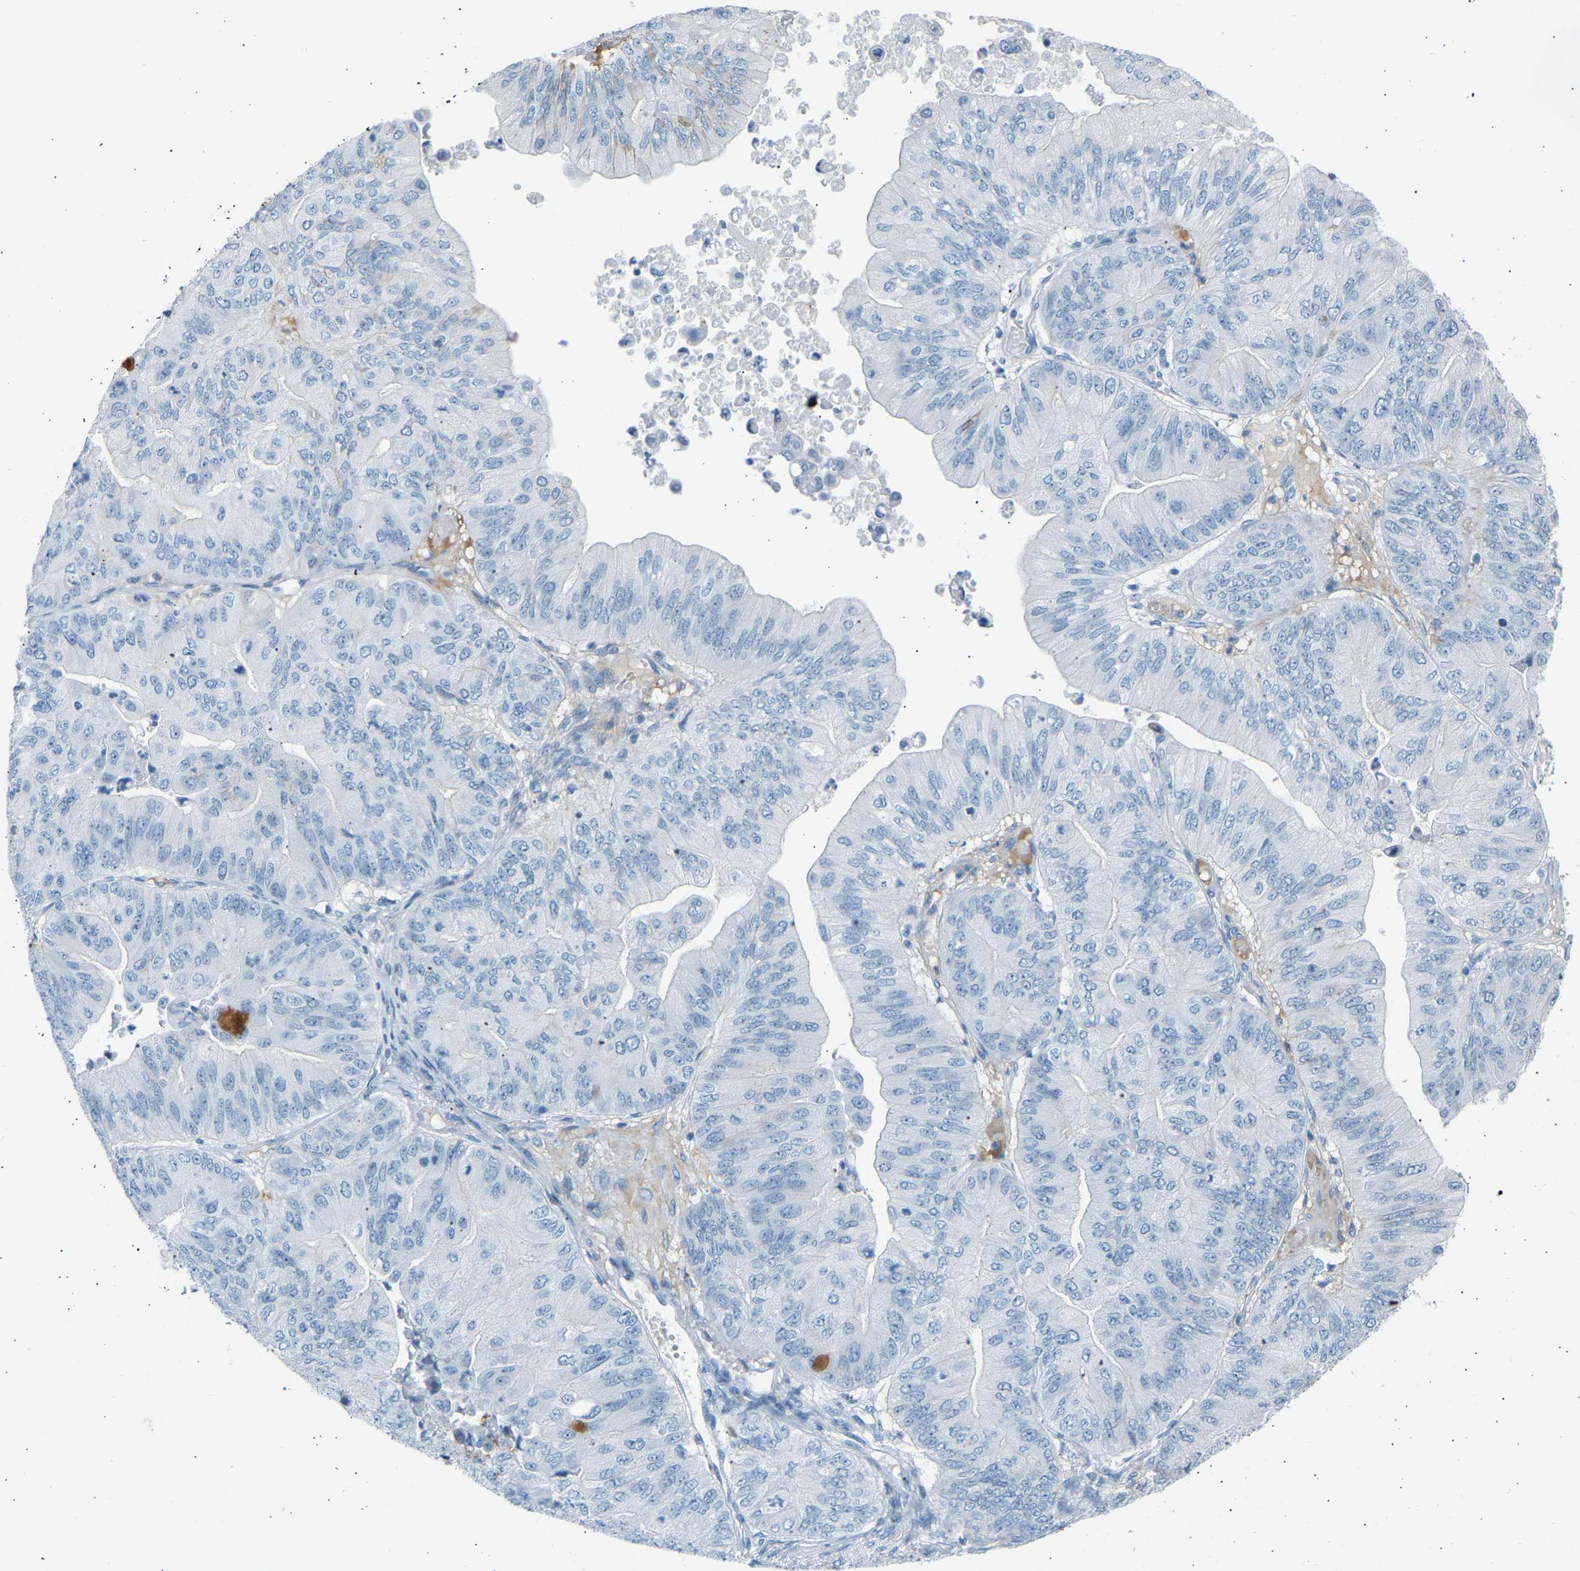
{"staining": {"intensity": "negative", "quantity": "none", "location": "none"}, "tissue": "ovarian cancer", "cell_type": "Tumor cells", "image_type": "cancer", "snomed": [{"axis": "morphology", "description": "Cystadenocarcinoma, mucinous, NOS"}, {"axis": "topography", "description": "Ovary"}], "caption": "This is a image of immunohistochemistry (IHC) staining of mucinous cystadenocarcinoma (ovarian), which shows no staining in tumor cells.", "gene": "GNAS", "patient": {"sex": "female", "age": 61}}